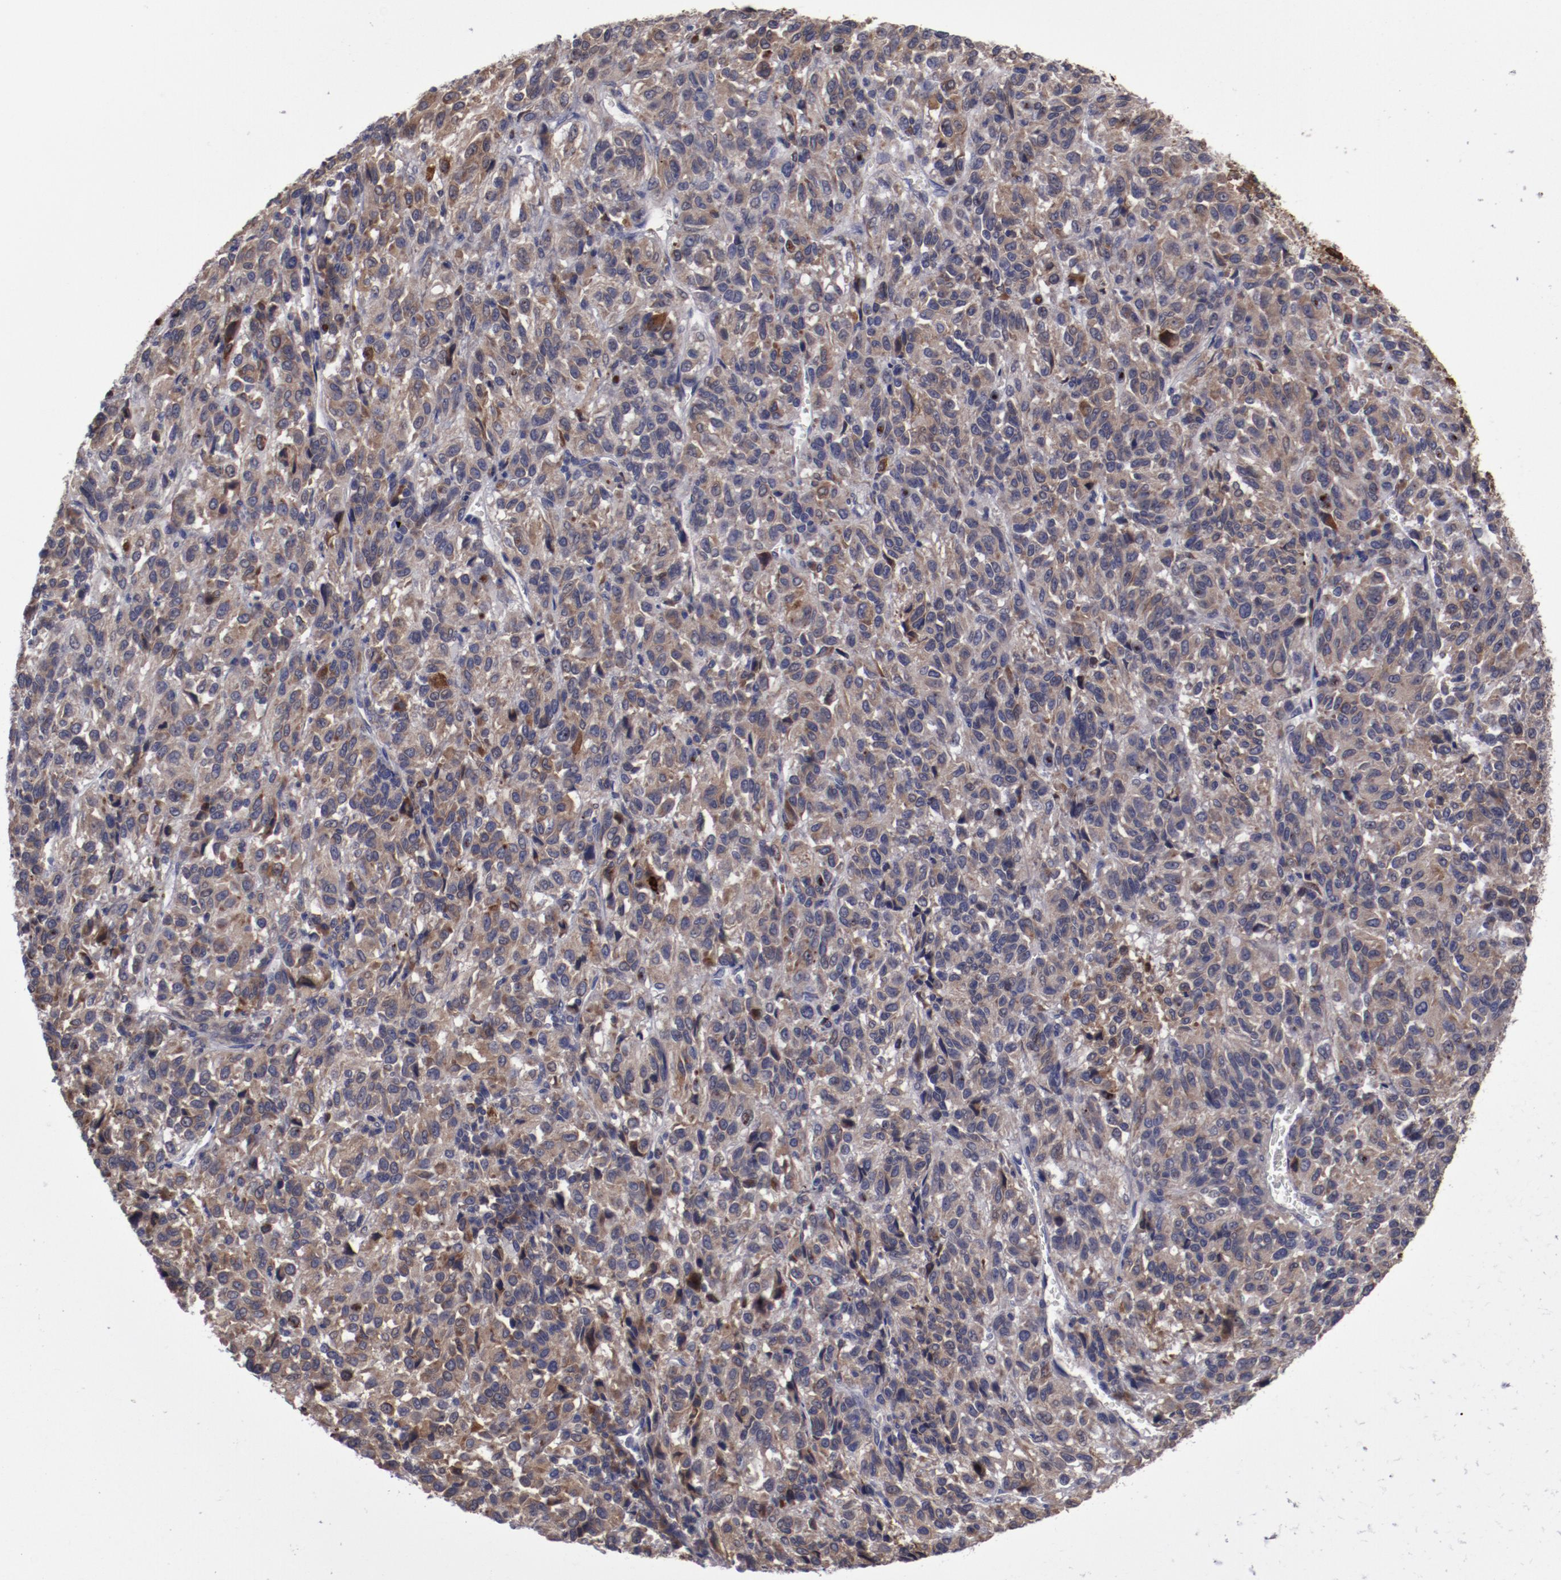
{"staining": {"intensity": "weak", "quantity": ">75%", "location": "cytoplasmic/membranous"}, "tissue": "melanoma", "cell_type": "Tumor cells", "image_type": "cancer", "snomed": [{"axis": "morphology", "description": "Malignant melanoma, Metastatic site"}, {"axis": "topography", "description": "Lung"}], "caption": "Protein expression analysis of malignant melanoma (metastatic site) reveals weak cytoplasmic/membranous staining in approximately >75% of tumor cells. The staining is performed using DAB brown chromogen to label protein expression. The nuclei are counter-stained blue using hematoxylin.", "gene": "IL12A", "patient": {"sex": "male", "age": 64}}